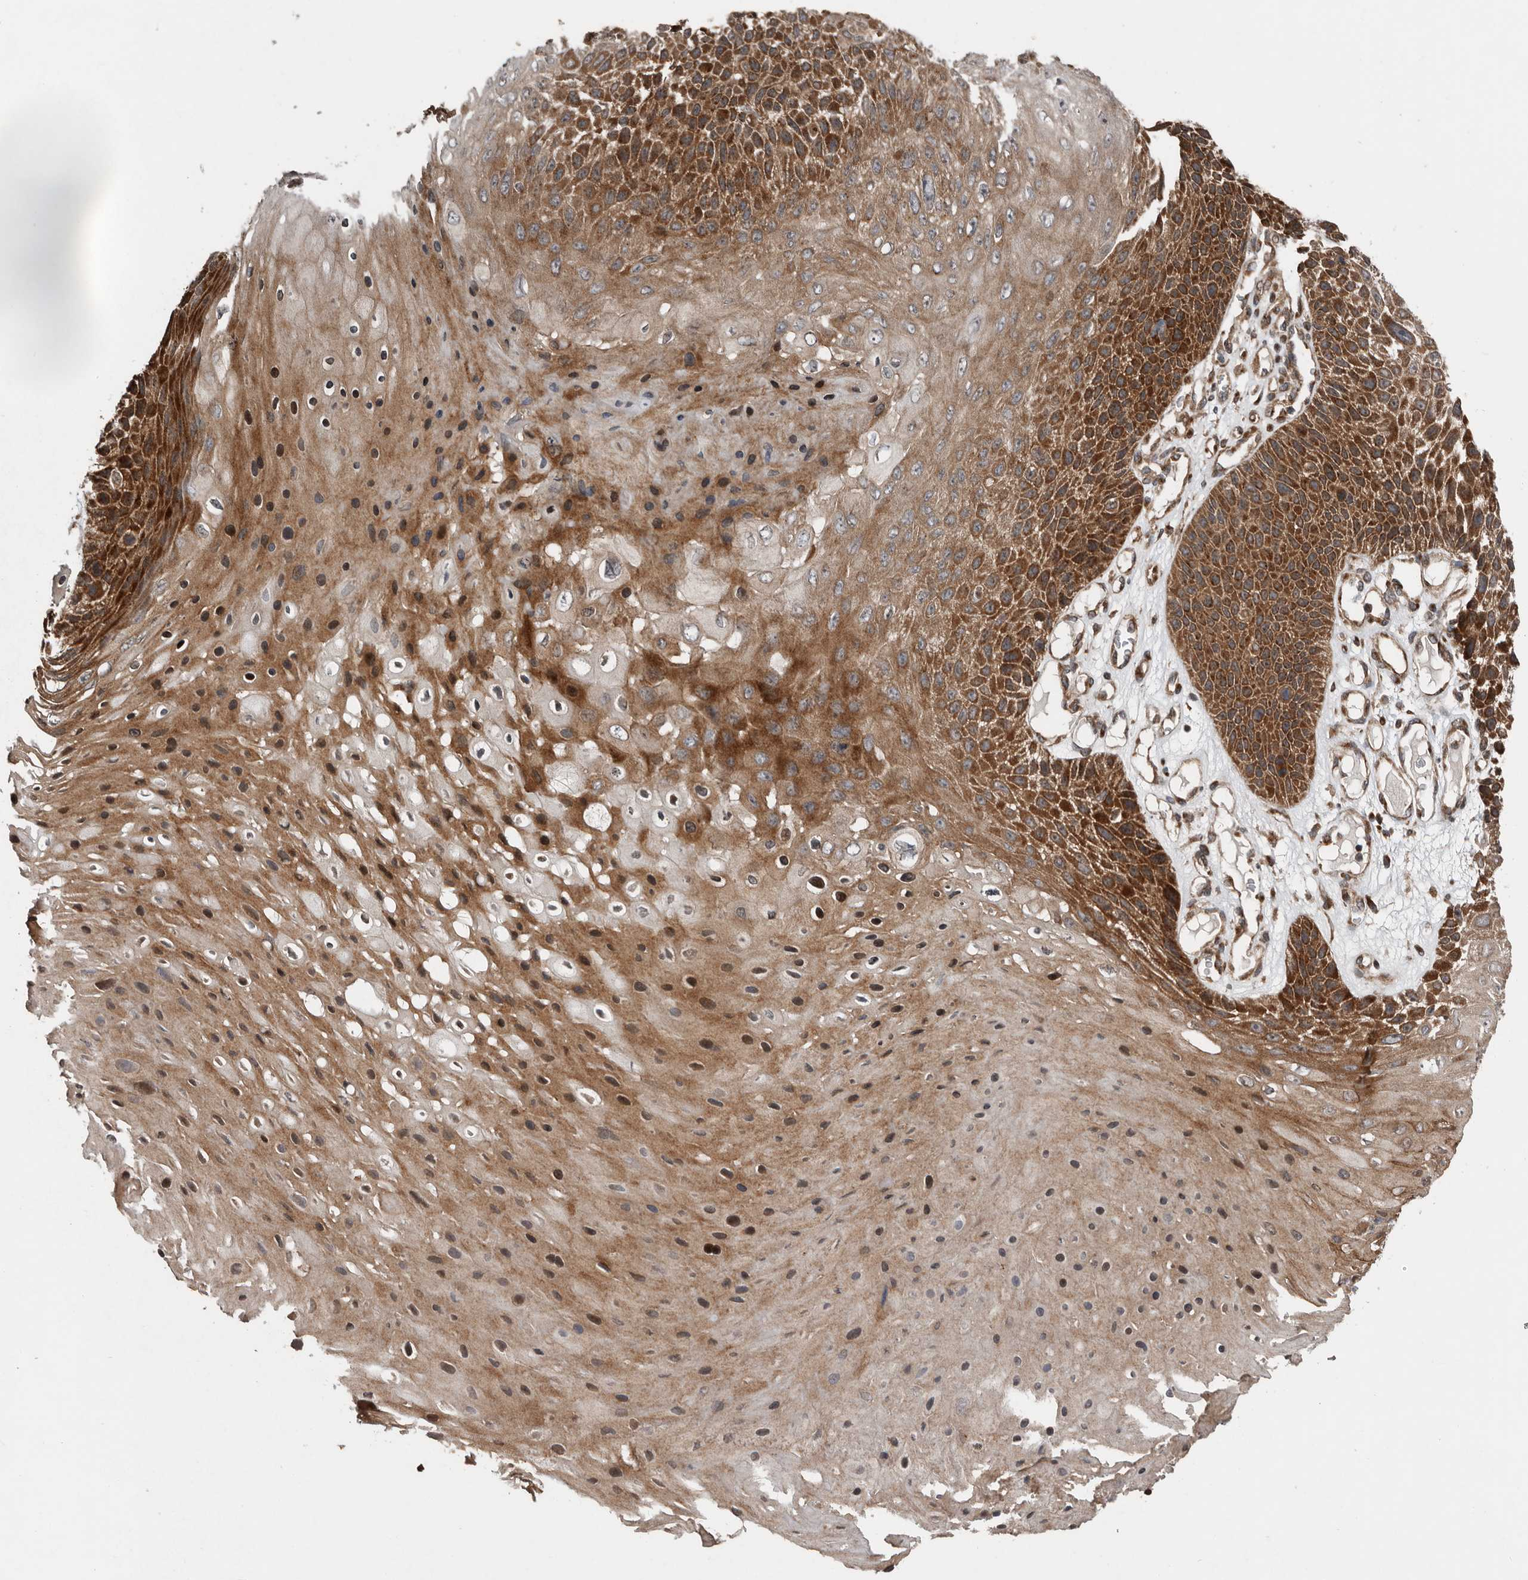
{"staining": {"intensity": "strong", "quantity": "25%-75%", "location": "cytoplasmic/membranous"}, "tissue": "skin cancer", "cell_type": "Tumor cells", "image_type": "cancer", "snomed": [{"axis": "morphology", "description": "Squamous cell carcinoma, NOS"}, {"axis": "topography", "description": "Skin"}], "caption": "Immunohistochemical staining of human skin cancer exhibits strong cytoplasmic/membranous protein staining in about 25%-75% of tumor cells.", "gene": "CCDC190", "patient": {"sex": "female", "age": 88}}